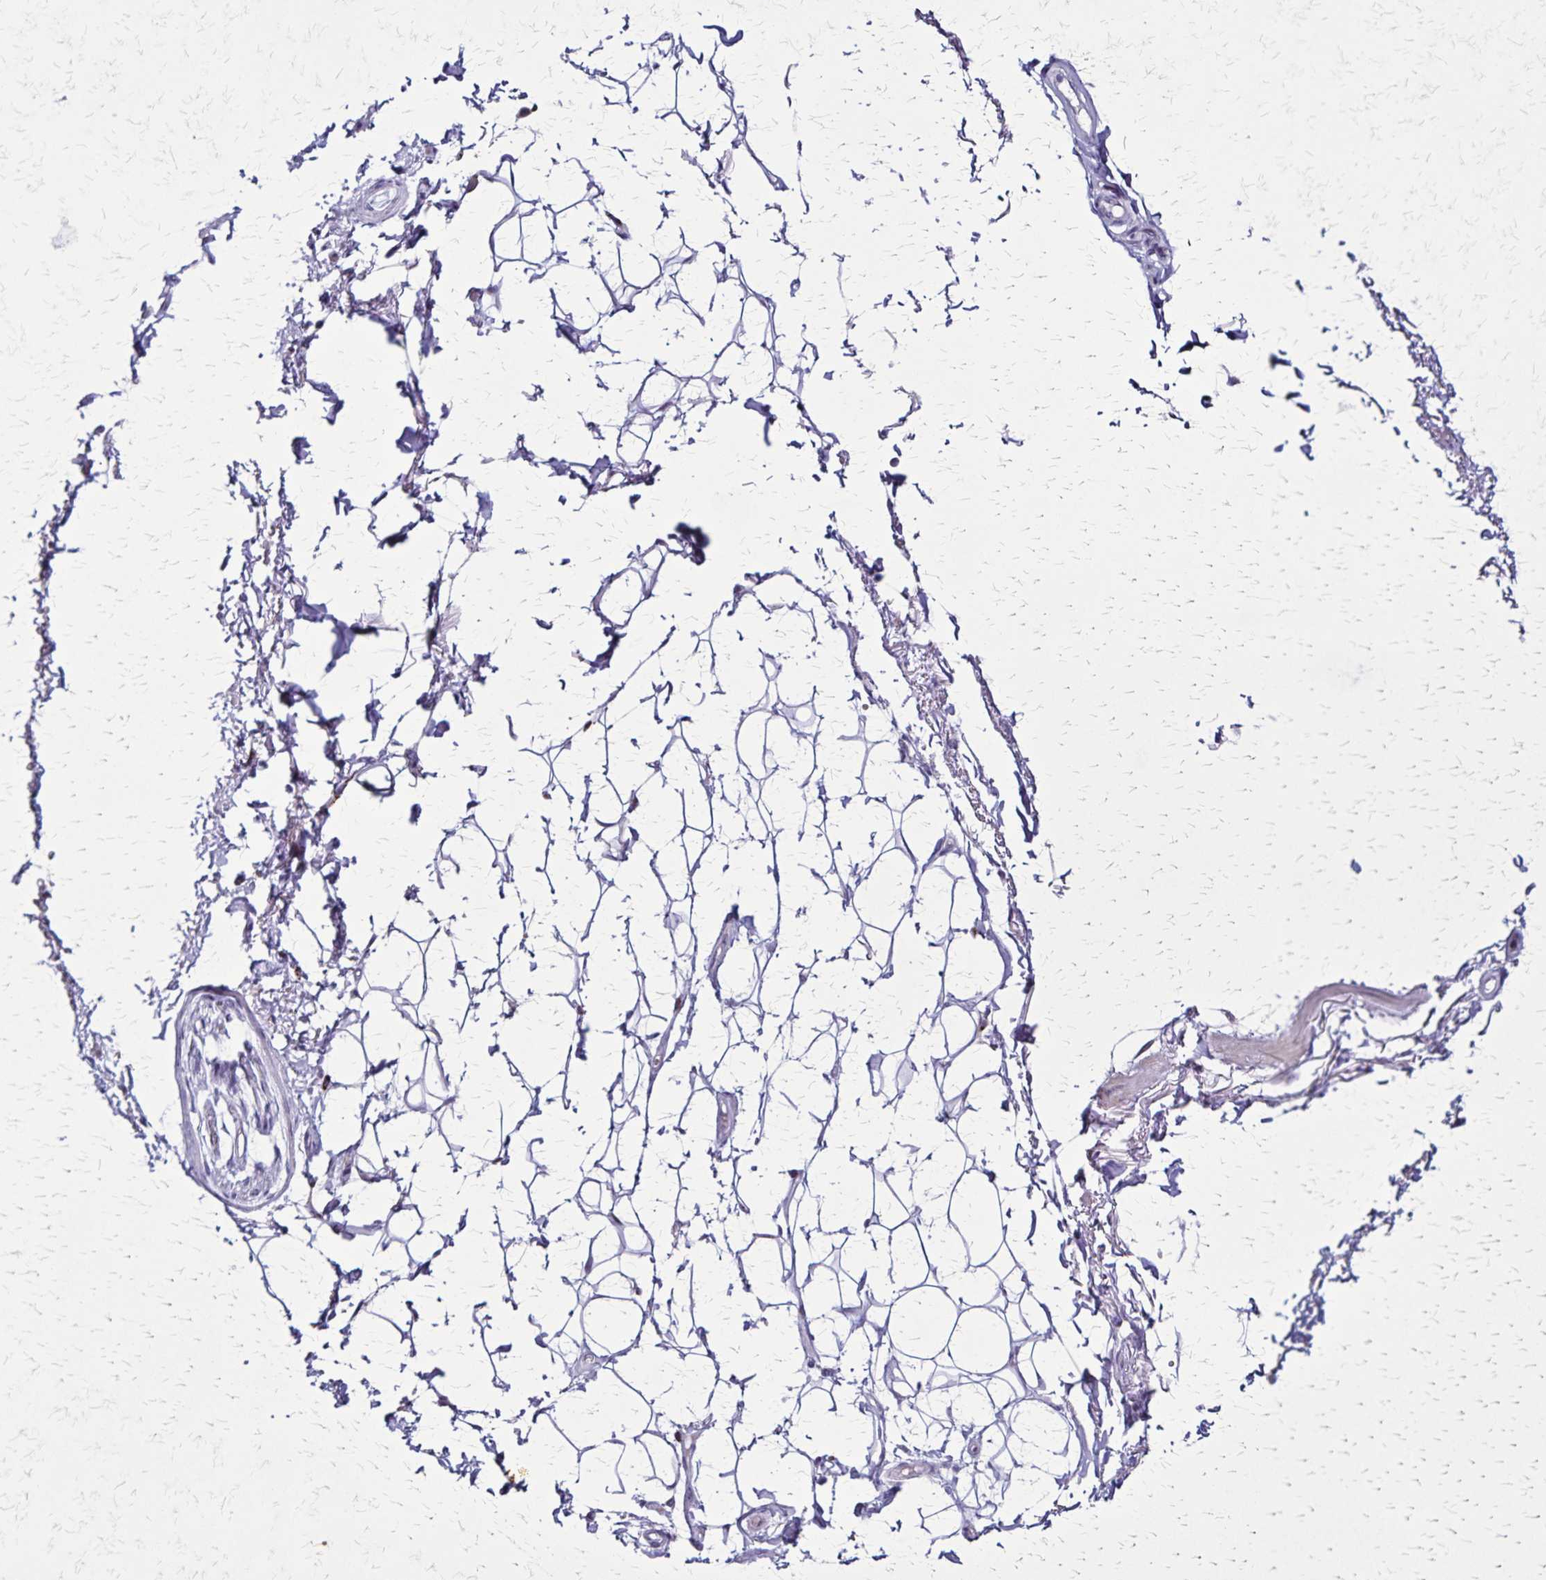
{"staining": {"intensity": "negative", "quantity": "none", "location": "none"}, "tissue": "adipose tissue", "cell_type": "Adipocytes", "image_type": "normal", "snomed": [{"axis": "morphology", "description": "Normal tissue, NOS"}, {"axis": "topography", "description": "Anal"}, {"axis": "topography", "description": "Peripheral nerve tissue"}], "caption": "Immunohistochemistry histopathology image of benign adipose tissue stained for a protein (brown), which reveals no expression in adipocytes. (DAB (3,3'-diaminobenzidine) IHC visualized using brightfield microscopy, high magnification).", "gene": "OR51B5", "patient": {"sex": "male", "age": 51}}